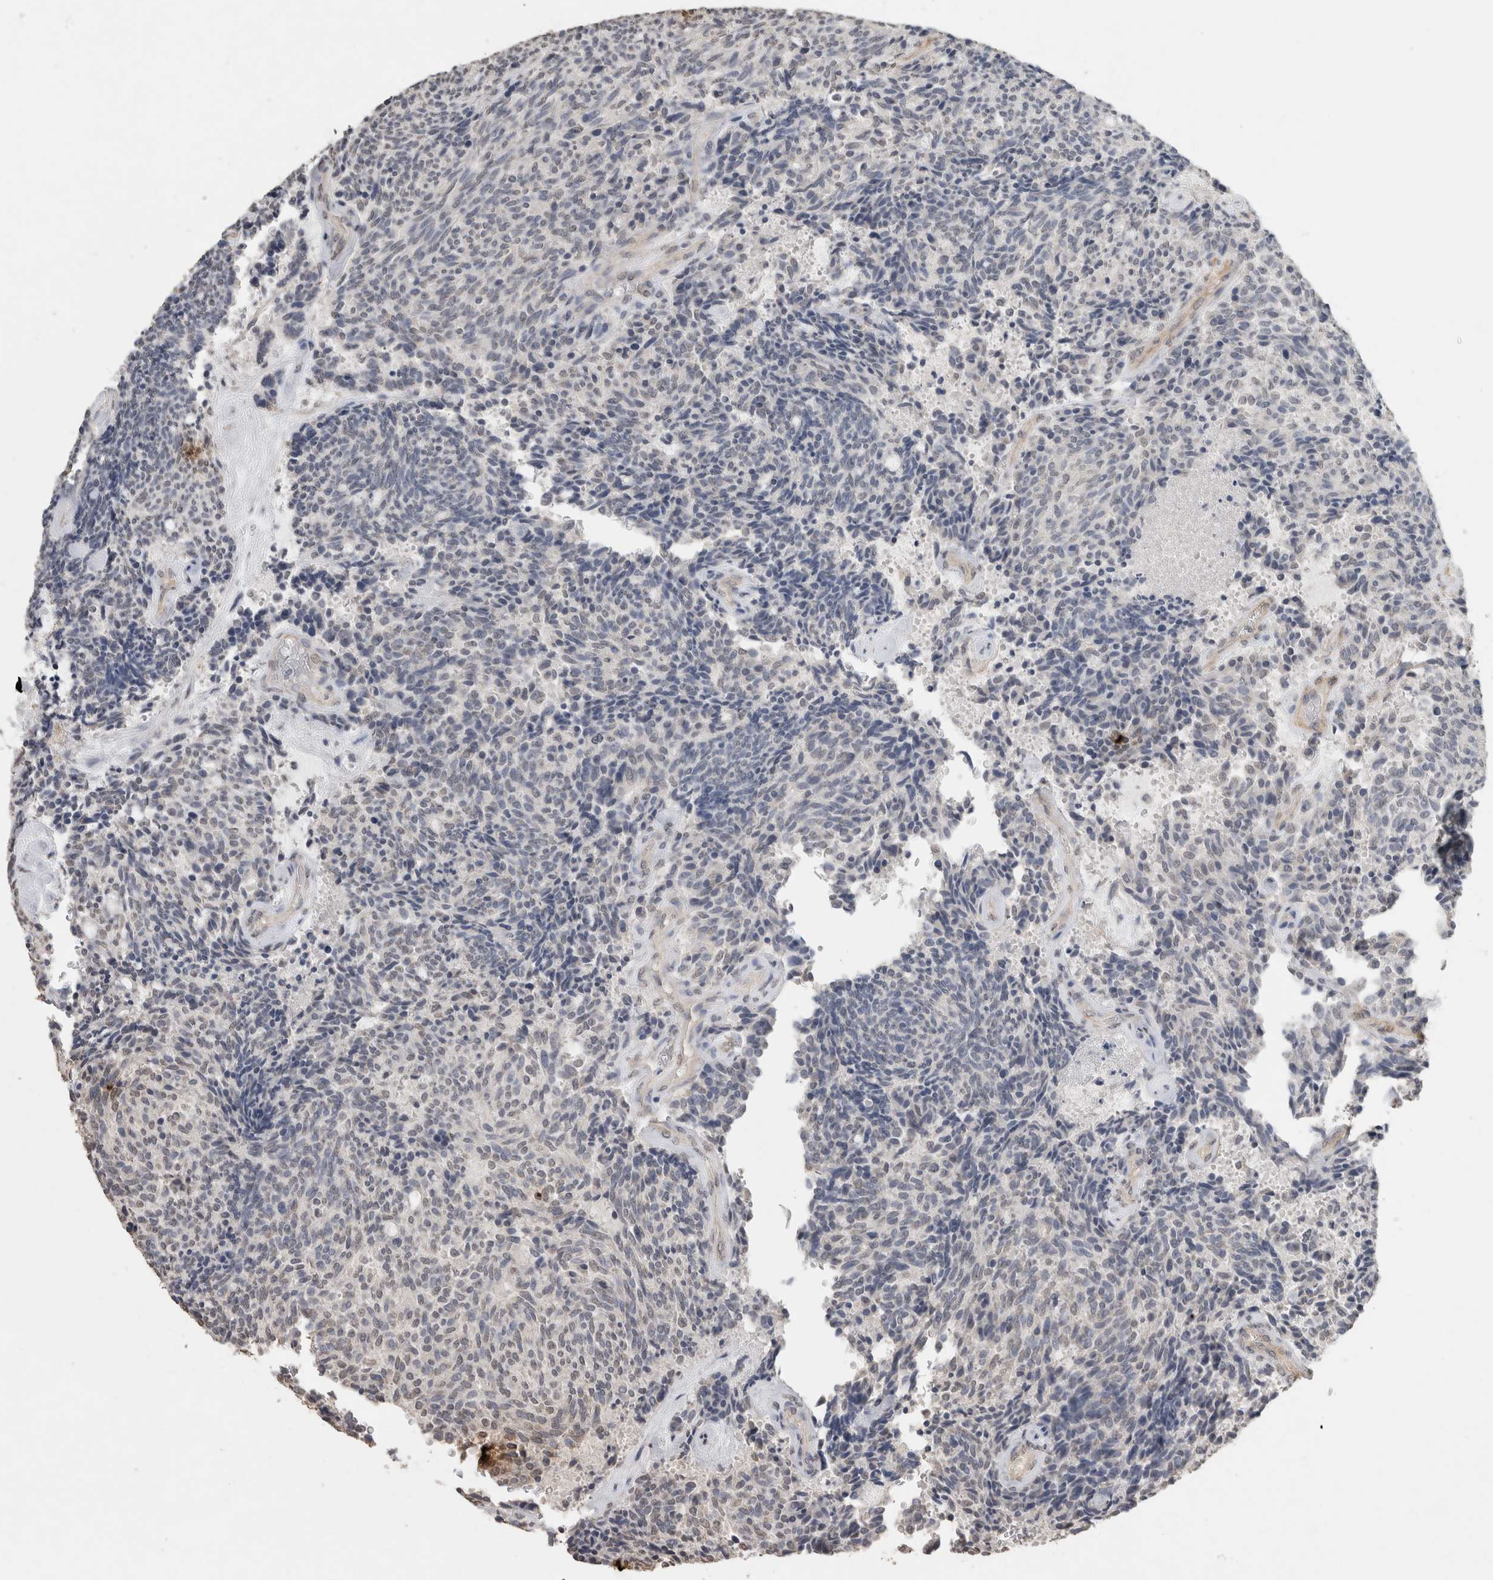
{"staining": {"intensity": "negative", "quantity": "none", "location": "none"}, "tissue": "carcinoid", "cell_type": "Tumor cells", "image_type": "cancer", "snomed": [{"axis": "morphology", "description": "Carcinoid, malignant, NOS"}, {"axis": "topography", "description": "Pancreas"}], "caption": "Human carcinoid (malignant) stained for a protein using immunohistochemistry (IHC) displays no expression in tumor cells.", "gene": "RECK", "patient": {"sex": "female", "age": 54}}